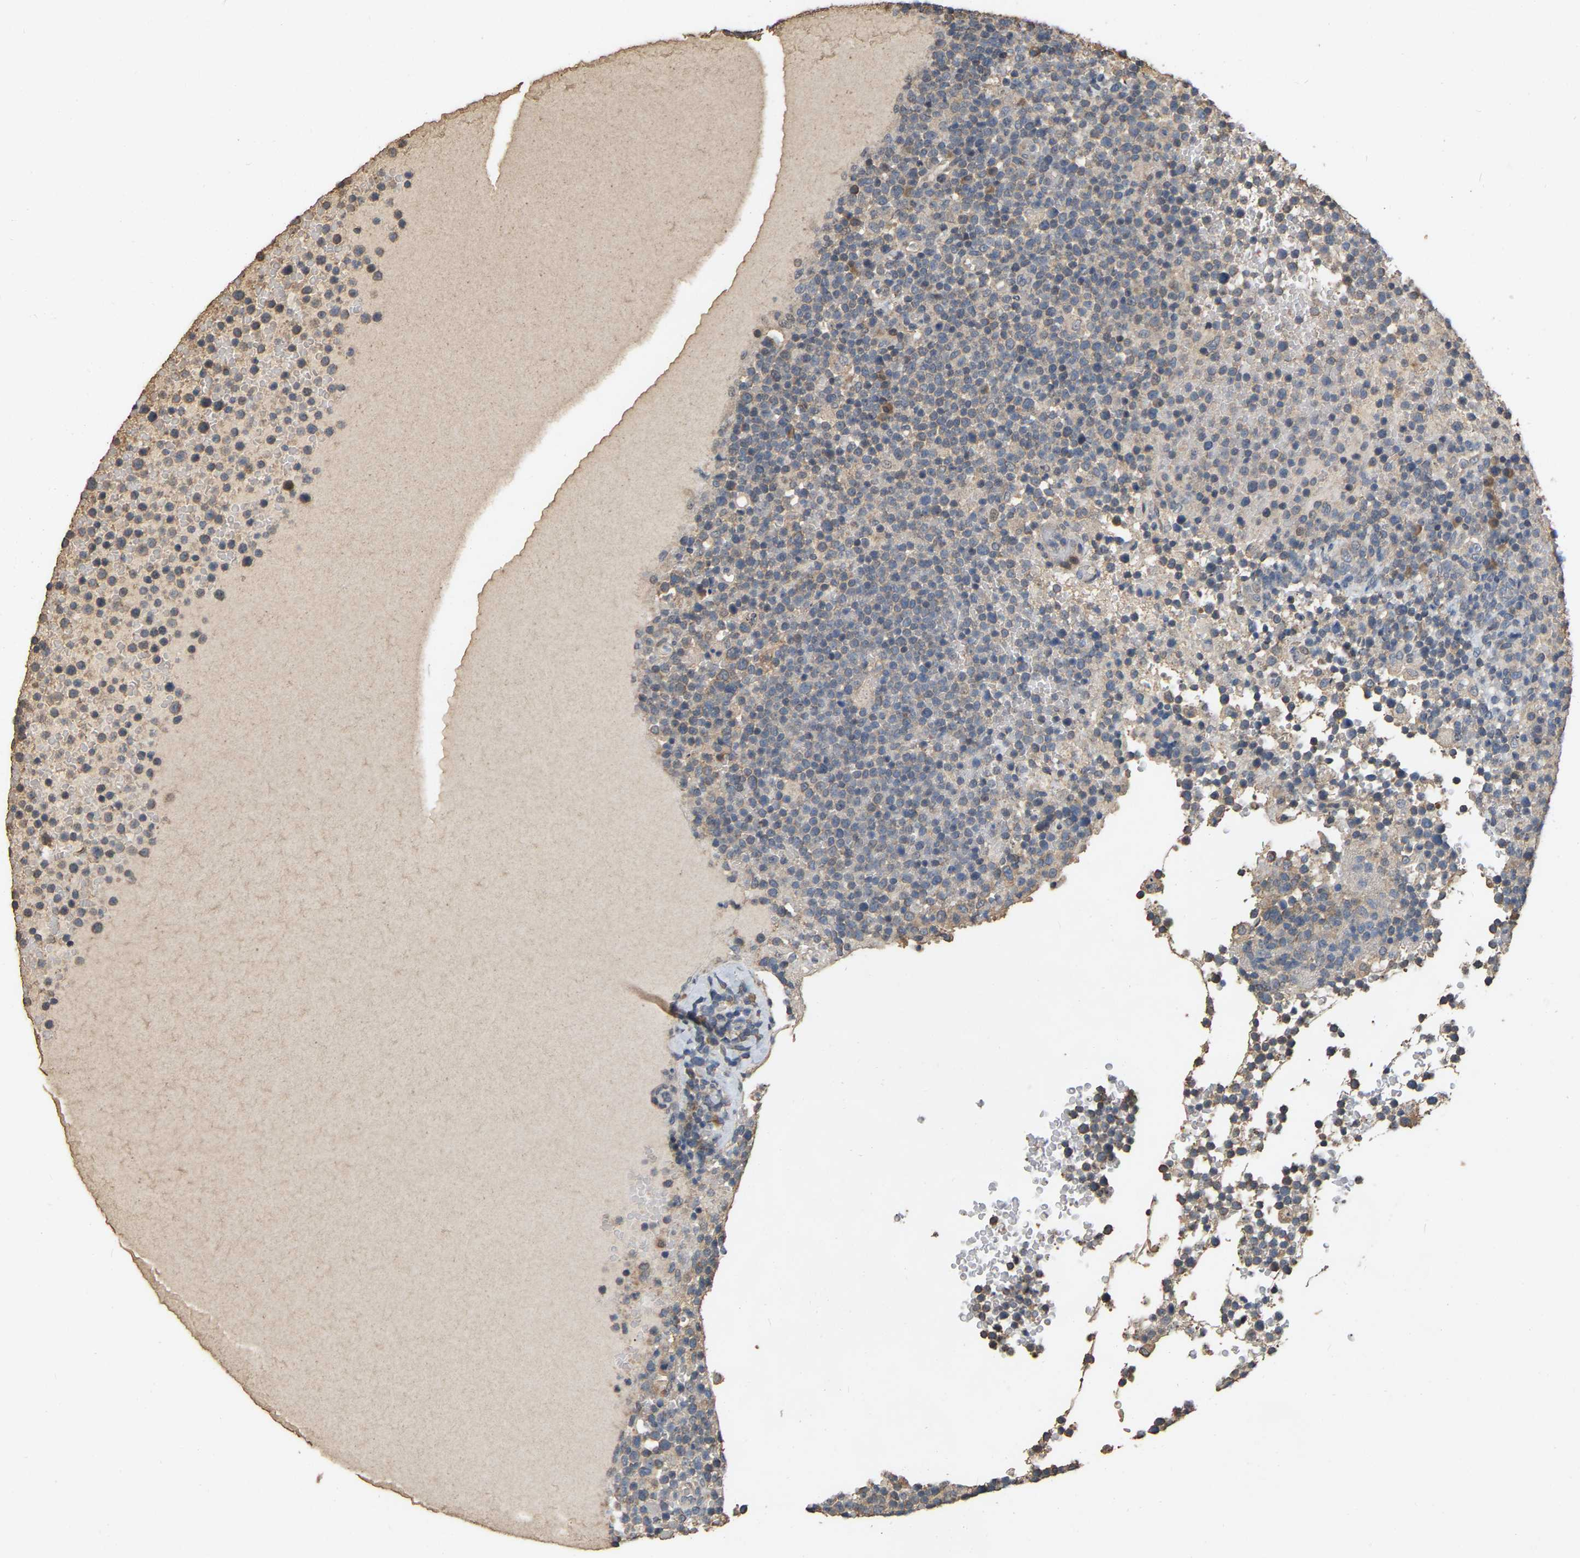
{"staining": {"intensity": "weak", "quantity": "<25%", "location": "cytoplasmic/membranous"}, "tissue": "lymphoma", "cell_type": "Tumor cells", "image_type": "cancer", "snomed": [{"axis": "morphology", "description": "Malignant lymphoma, non-Hodgkin's type, High grade"}, {"axis": "topography", "description": "Lymph node"}], "caption": "An image of lymphoma stained for a protein demonstrates no brown staining in tumor cells. (Stains: DAB (3,3'-diaminobenzidine) immunohistochemistry (IHC) with hematoxylin counter stain, Microscopy: brightfield microscopy at high magnification).", "gene": "NCS1", "patient": {"sex": "male", "age": 61}}